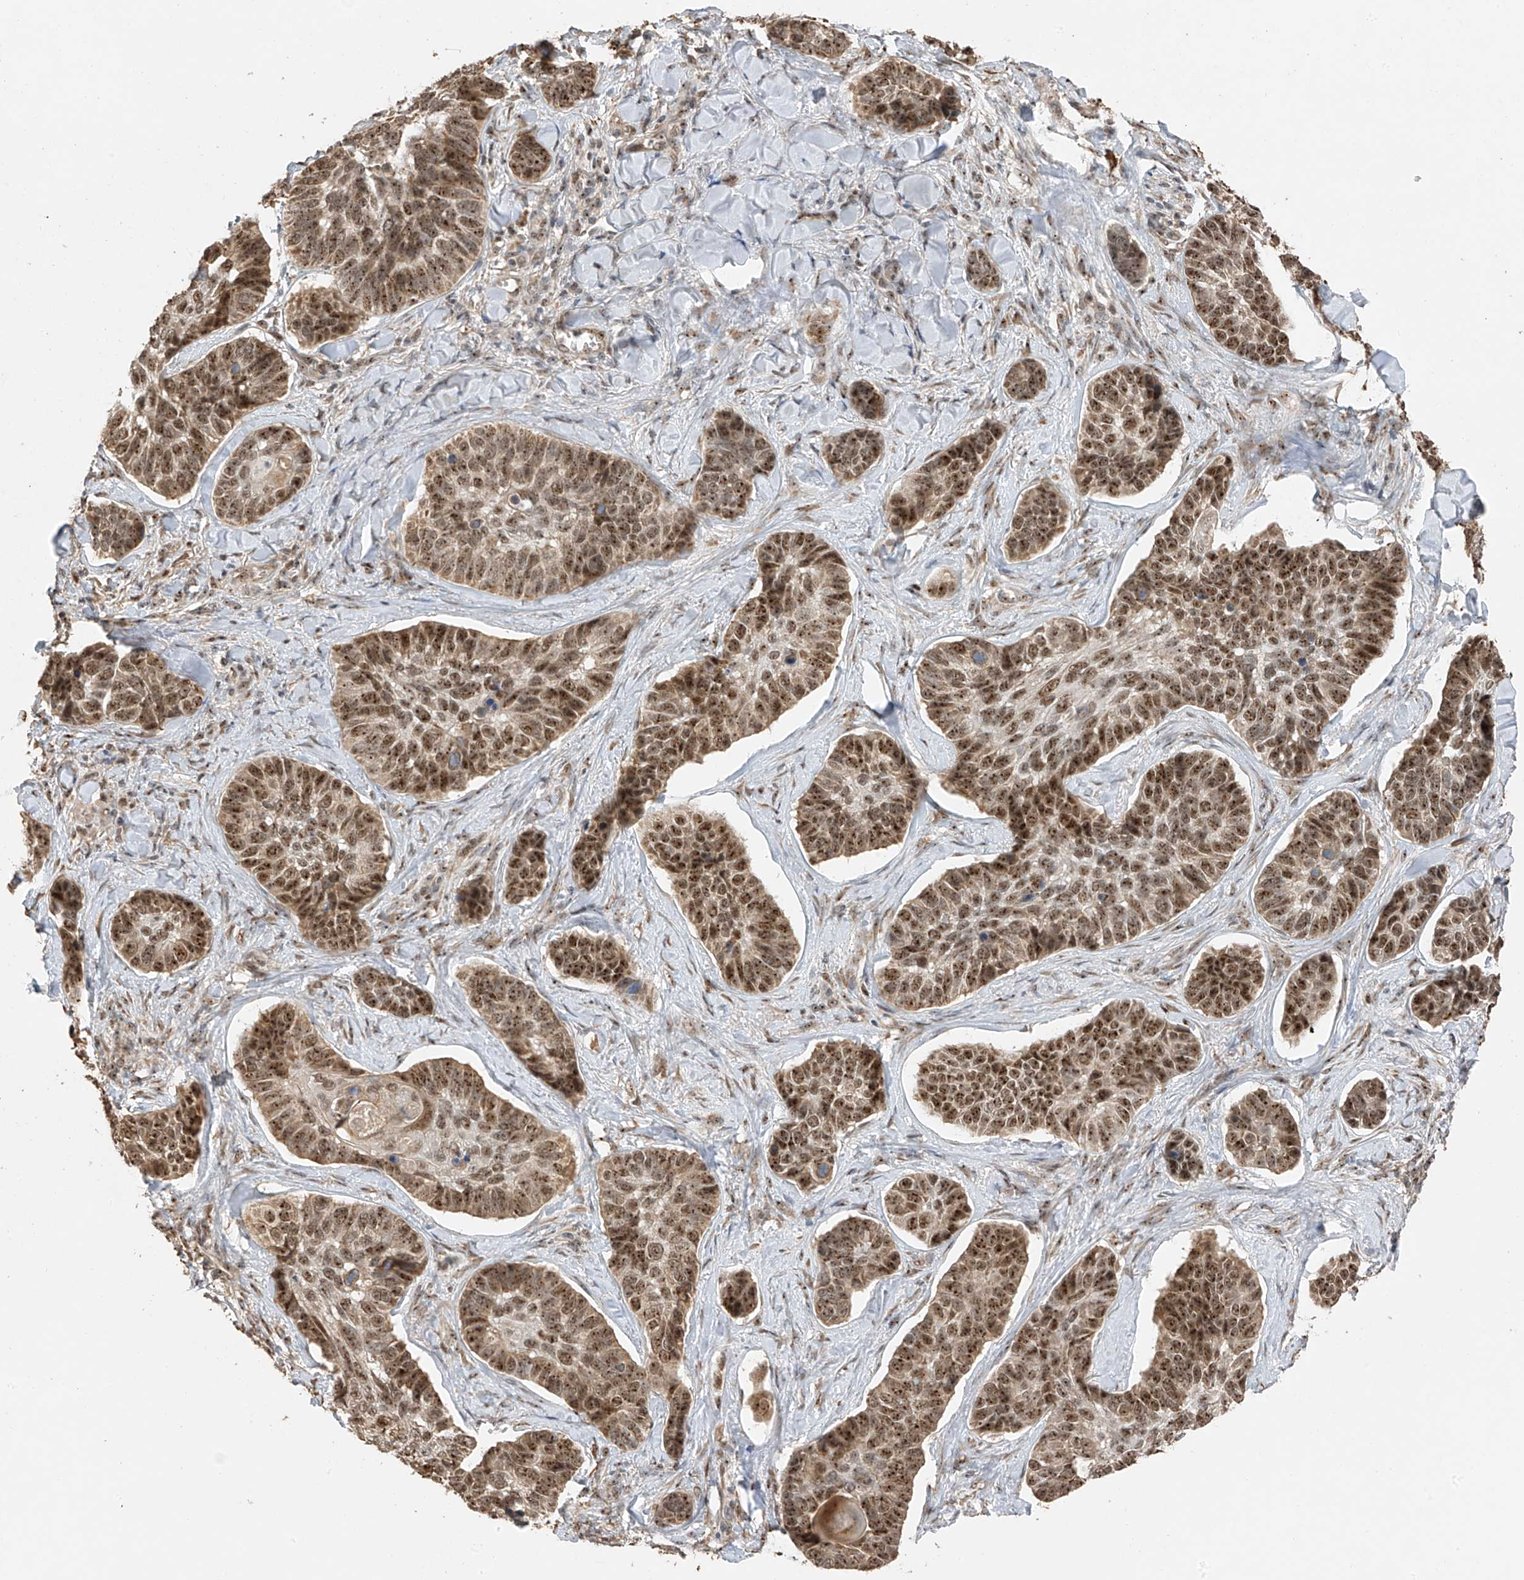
{"staining": {"intensity": "strong", "quantity": "25%-75%", "location": "nuclear"}, "tissue": "skin cancer", "cell_type": "Tumor cells", "image_type": "cancer", "snomed": [{"axis": "morphology", "description": "Basal cell carcinoma"}, {"axis": "topography", "description": "Skin"}], "caption": "Skin cancer stained with DAB IHC demonstrates high levels of strong nuclear staining in approximately 25%-75% of tumor cells.", "gene": "ERLEC1", "patient": {"sex": "male", "age": 62}}